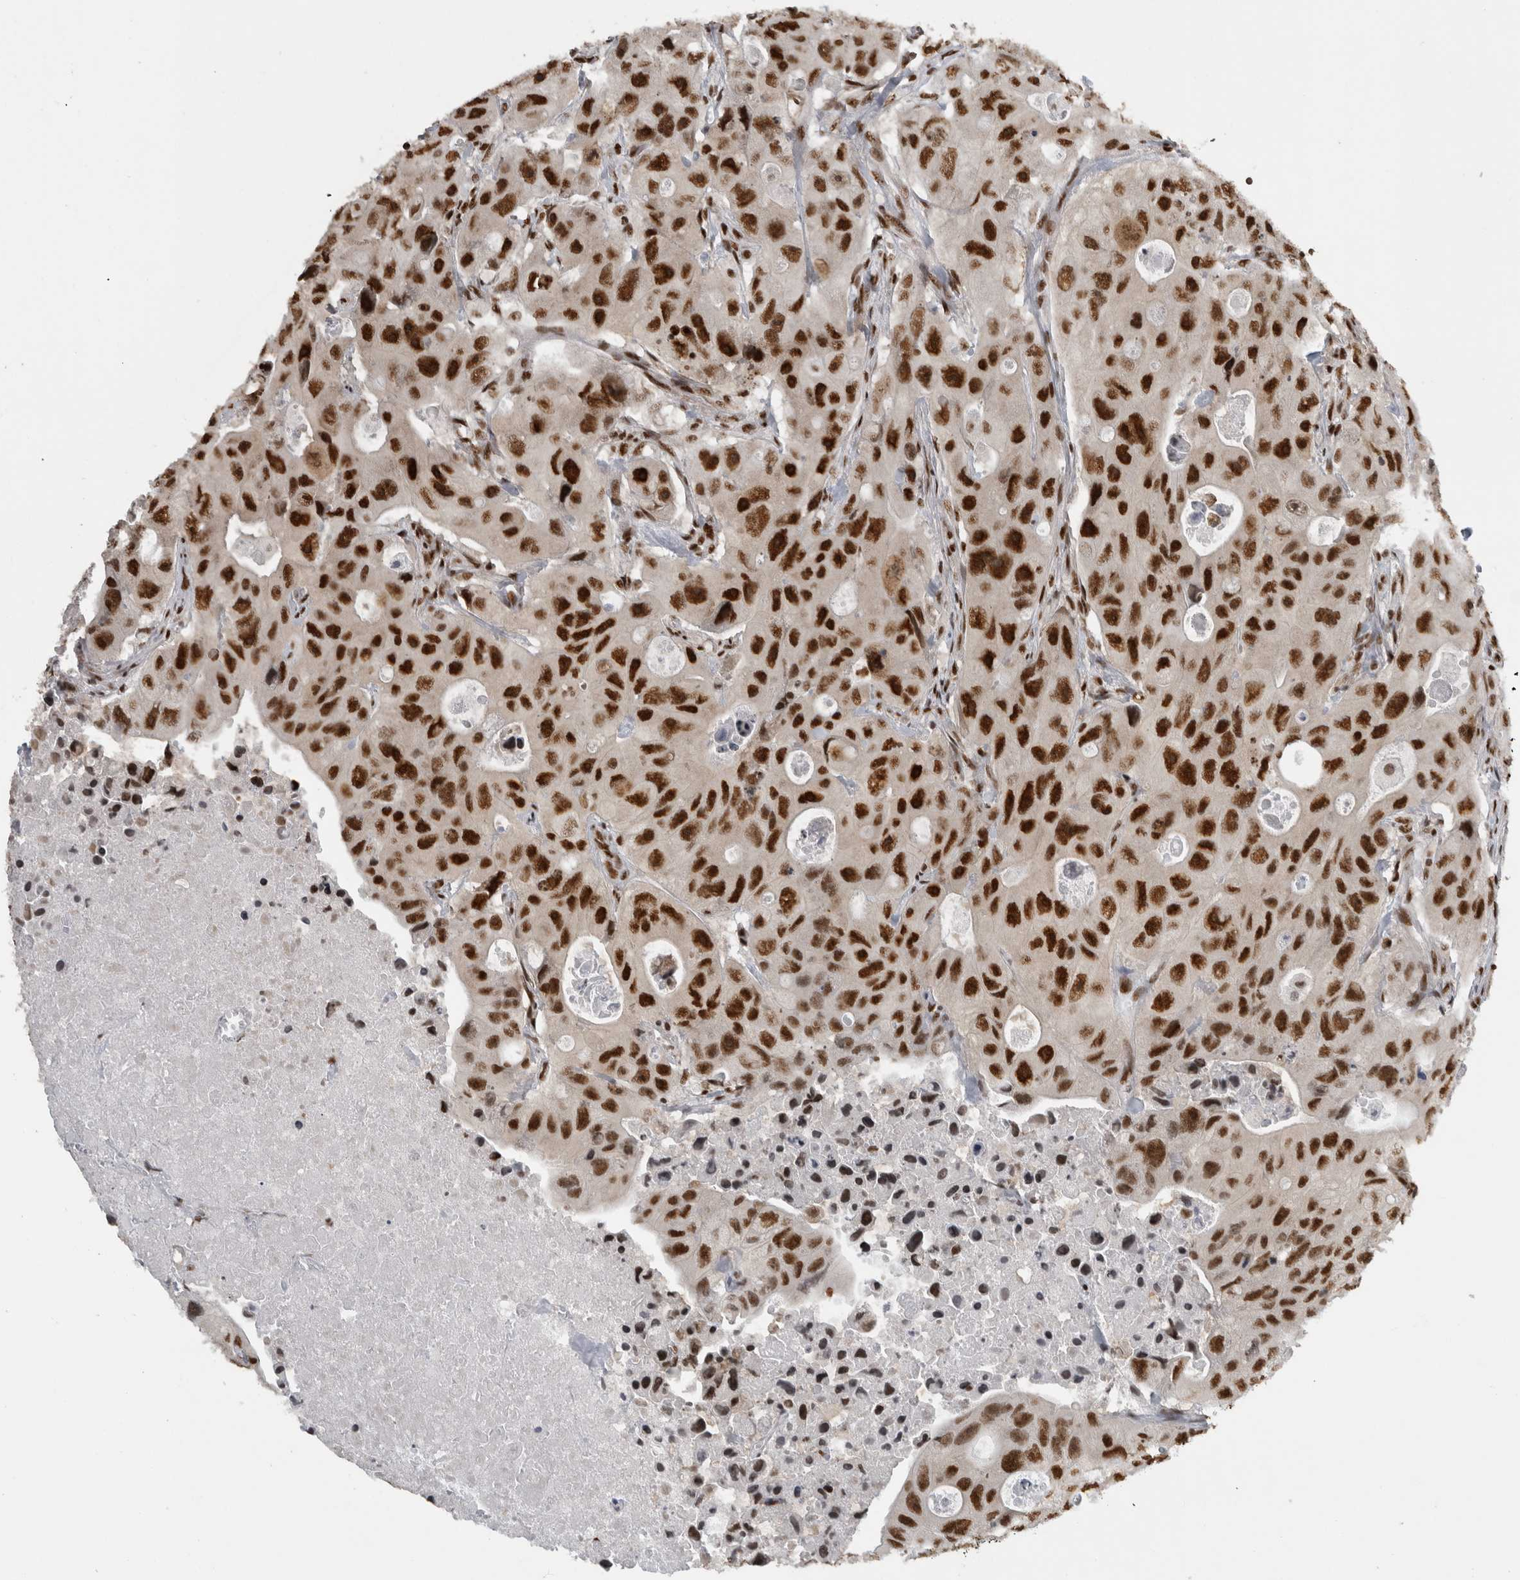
{"staining": {"intensity": "strong", "quantity": ">75%", "location": "nuclear"}, "tissue": "colorectal cancer", "cell_type": "Tumor cells", "image_type": "cancer", "snomed": [{"axis": "morphology", "description": "Adenocarcinoma, NOS"}, {"axis": "topography", "description": "Colon"}], "caption": "DAB immunohistochemical staining of human colorectal cancer shows strong nuclear protein staining in approximately >75% of tumor cells.", "gene": "ZSCAN2", "patient": {"sex": "female", "age": 46}}